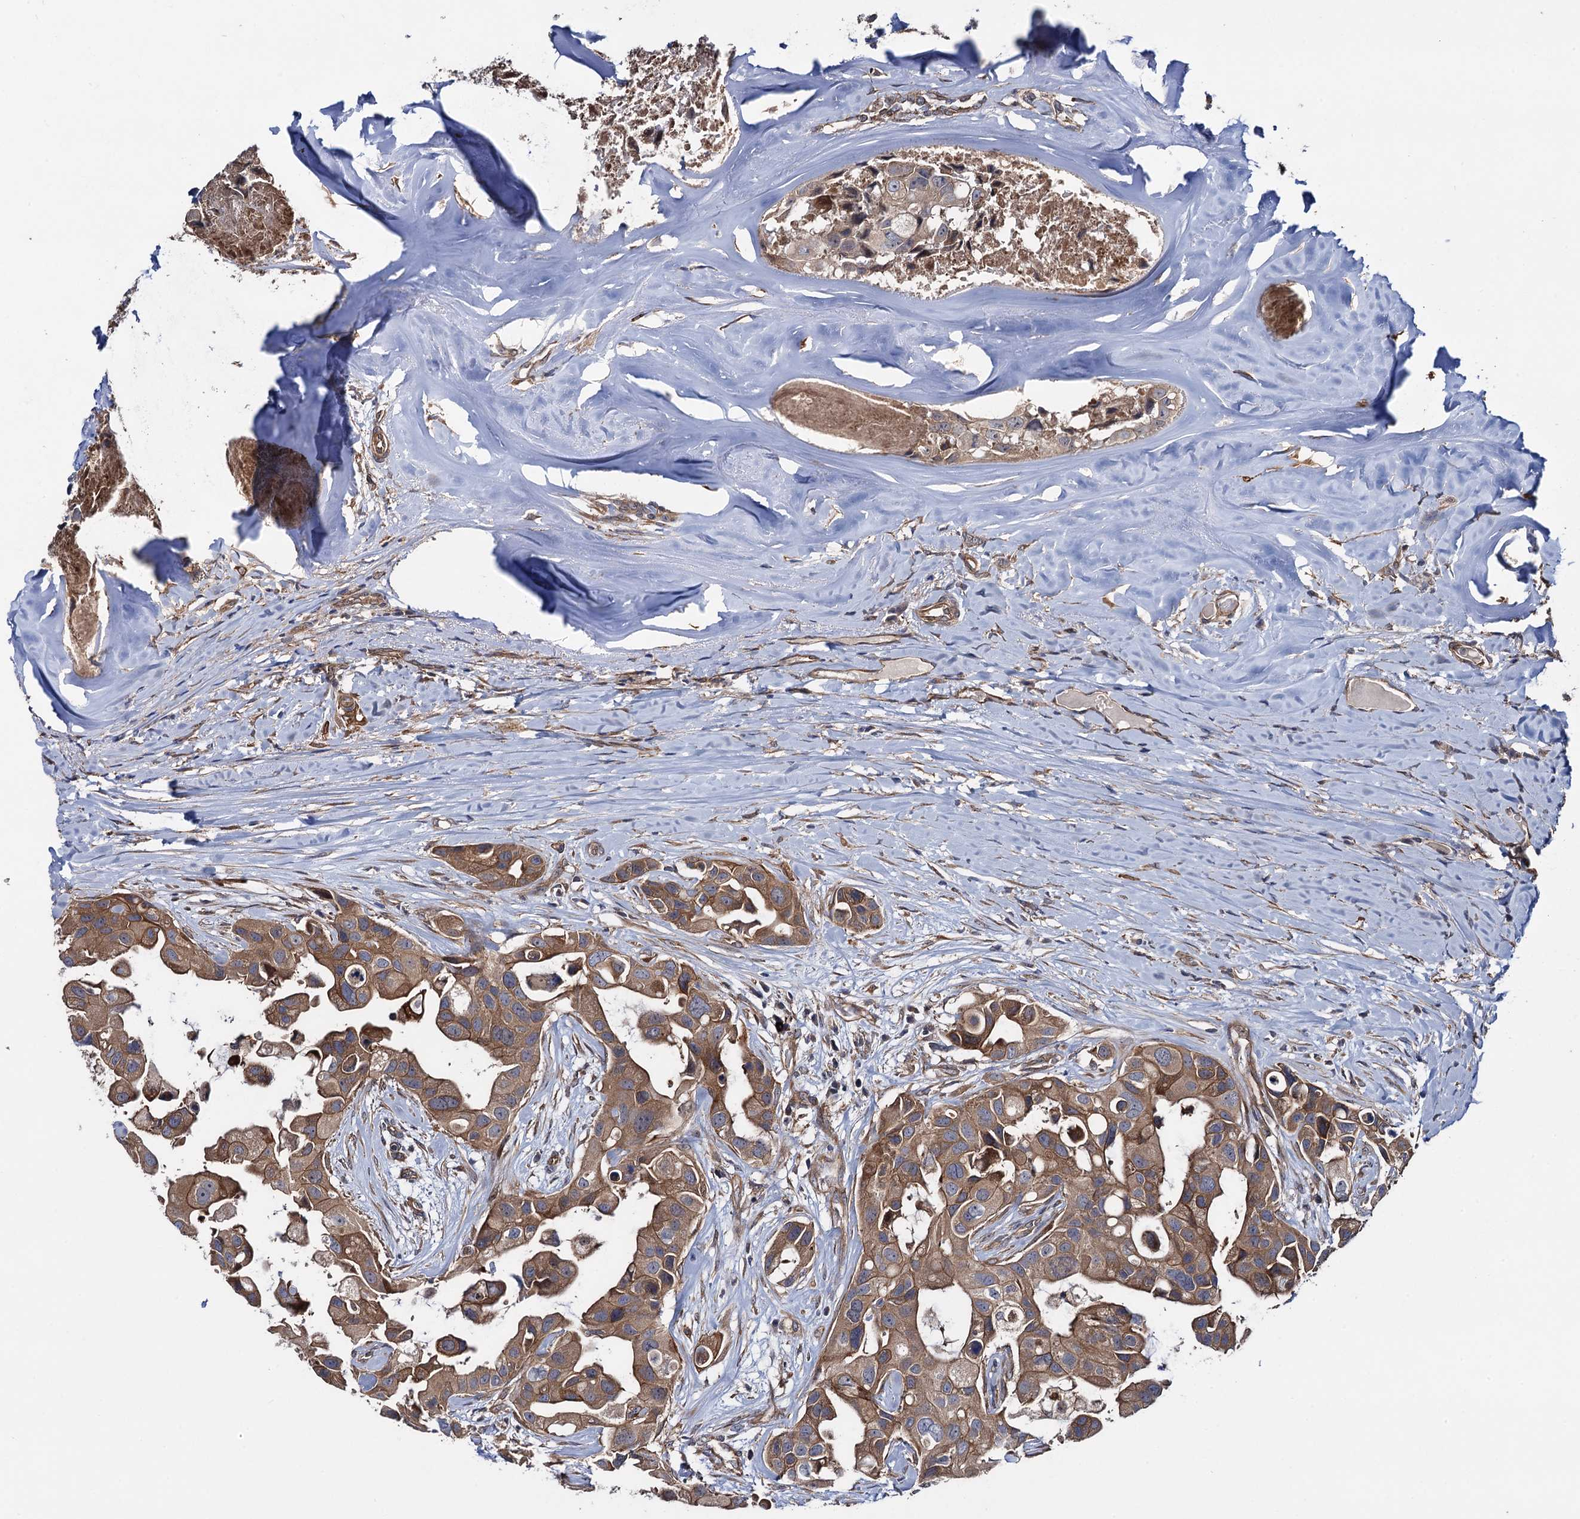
{"staining": {"intensity": "moderate", "quantity": ">75%", "location": "cytoplasmic/membranous"}, "tissue": "head and neck cancer", "cell_type": "Tumor cells", "image_type": "cancer", "snomed": [{"axis": "morphology", "description": "Adenocarcinoma, NOS"}, {"axis": "morphology", "description": "Adenocarcinoma, metastatic, NOS"}, {"axis": "topography", "description": "Head-Neck"}], "caption": "The photomicrograph shows immunohistochemical staining of adenocarcinoma (head and neck). There is moderate cytoplasmic/membranous positivity is present in approximately >75% of tumor cells.", "gene": "HAUS1", "patient": {"sex": "male", "age": 75}}